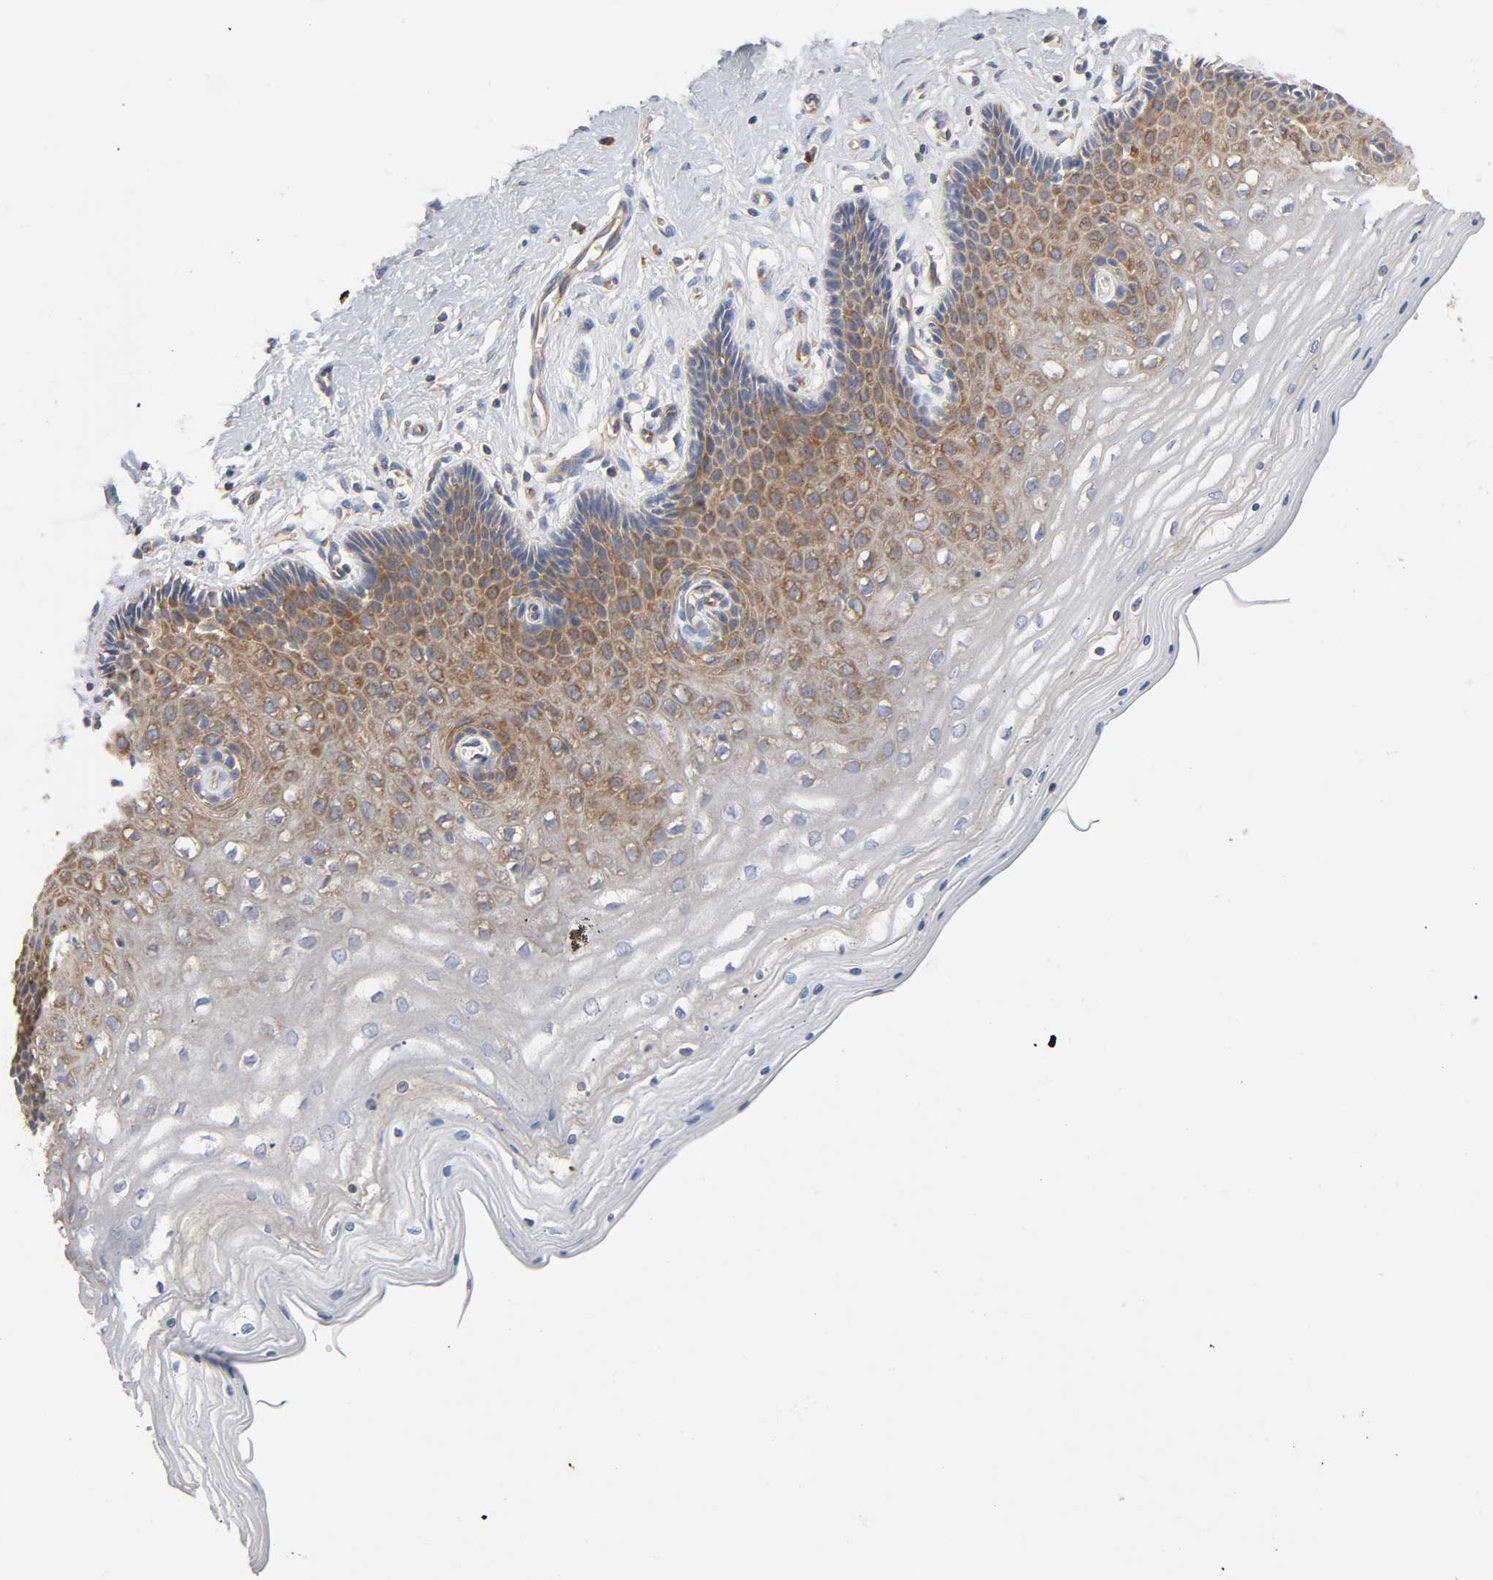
{"staining": {"intensity": "moderate", "quantity": ">75%", "location": "cytoplasmic/membranous"}, "tissue": "cervix", "cell_type": "Glandular cells", "image_type": "normal", "snomed": [{"axis": "morphology", "description": "Normal tissue, NOS"}, {"axis": "topography", "description": "Cervix"}], "caption": "Benign cervix reveals moderate cytoplasmic/membranous staining in approximately >75% of glandular cells (DAB IHC with brightfield microscopy, high magnification)..", "gene": "IQCJ", "patient": {"sex": "female", "age": 39}}